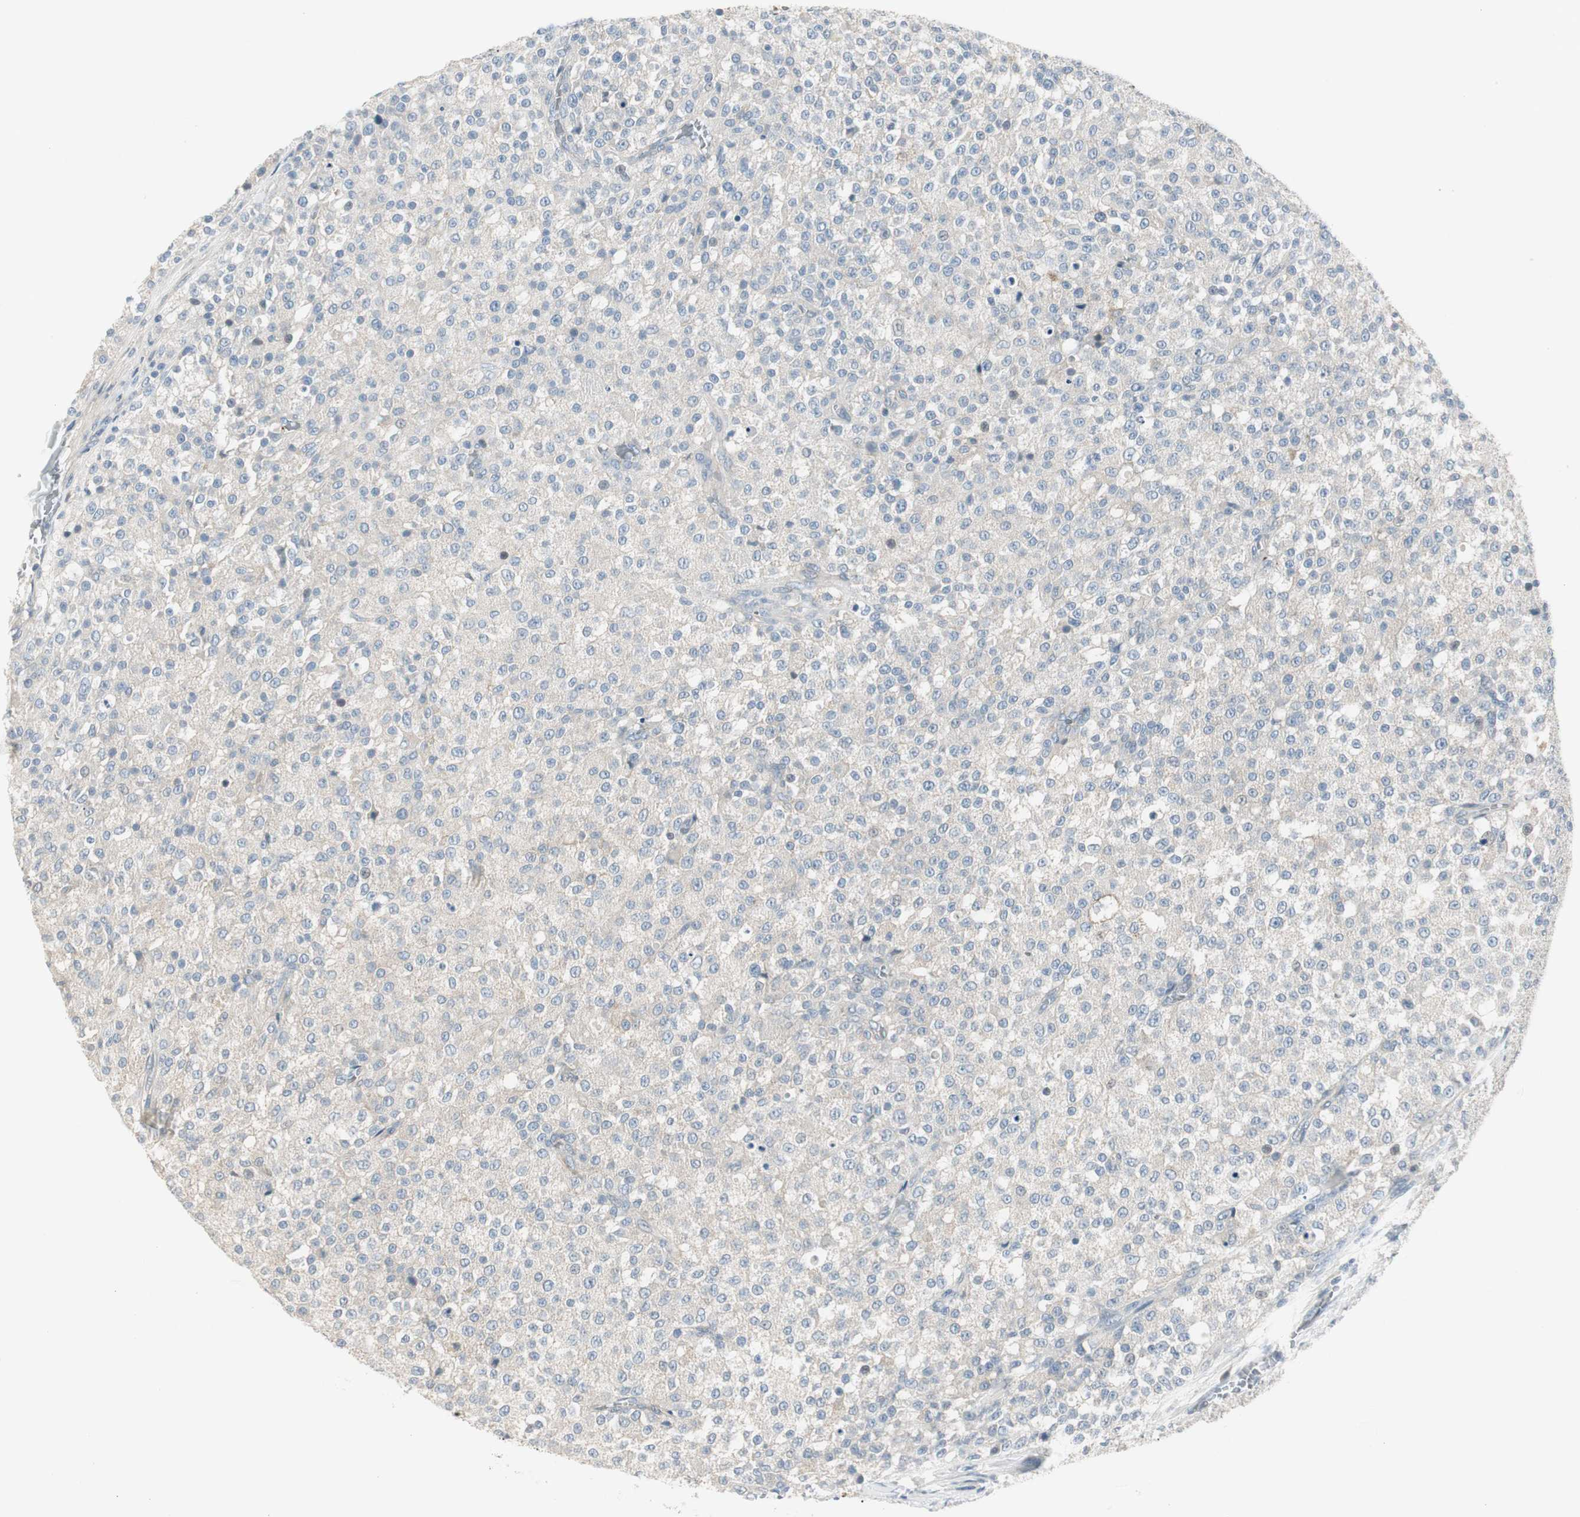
{"staining": {"intensity": "negative", "quantity": "none", "location": "none"}, "tissue": "testis cancer", "cell_type": "Tumor cells", "image_type": "cancer", "snomed": [{"axis": "morphology", "description": "Seminoma, NOS"}, {"axis": "topography", "description": "Testis"}], "caption": "Photomicrograph shows no significant protein expression in tumor cells of seminoma (testis).", "gene": "EVA1A", "patient": {"sex": "male", "age": 59}}